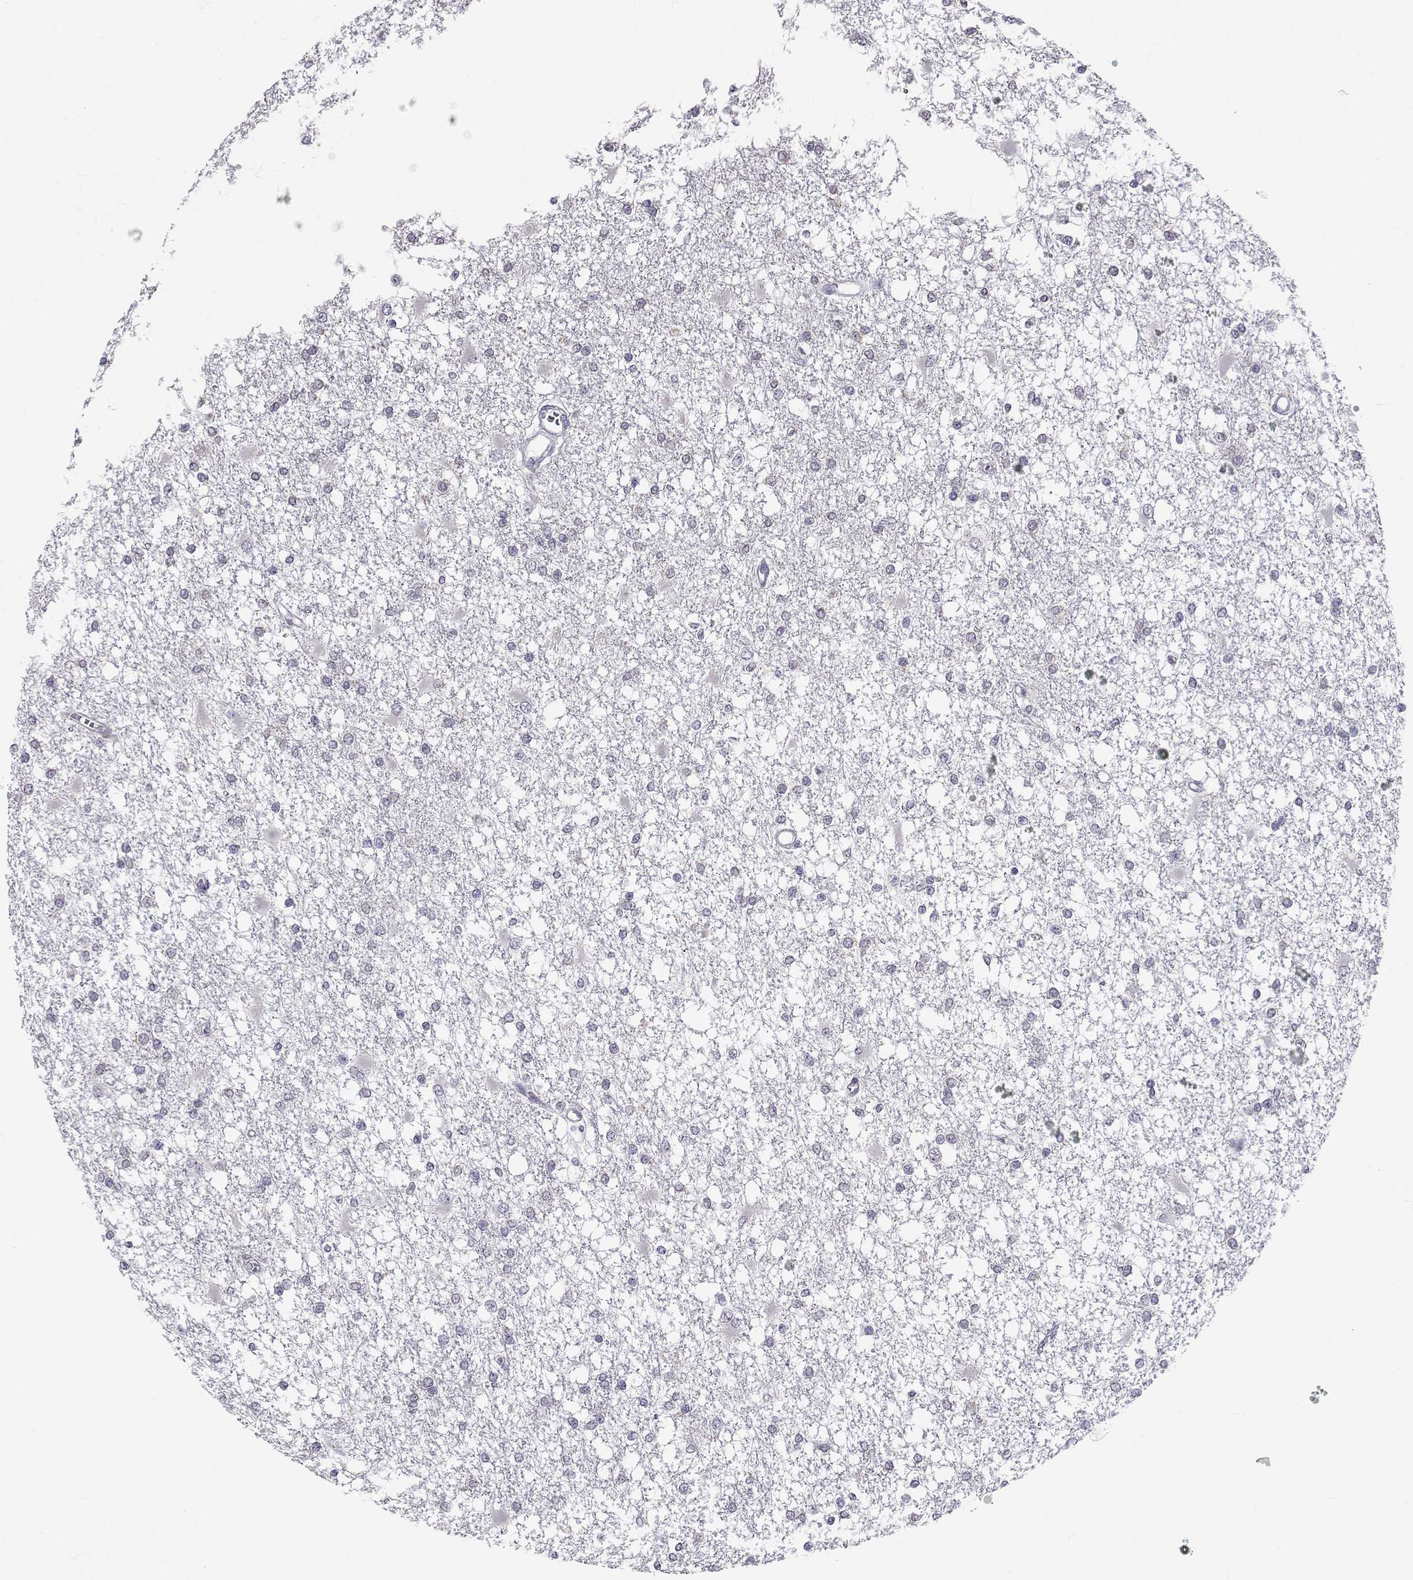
{"staining": {"intensity": "negative", "quantity": "none", "location": "none"}, "tissue": "glioma", "cell_type": "Tumor cells", "image_type": "cancer", "snomed": [{"axis": "morphology", "description": "Glioma, malignant, High grade"}, {"axis": "topography", "description": "Cerebral cortex"}], "caption": "Tumor cells are negative for protein expression in human glioma.", "gene": "SLC6A3", "patient": {"sex": "male", "age": 79}}